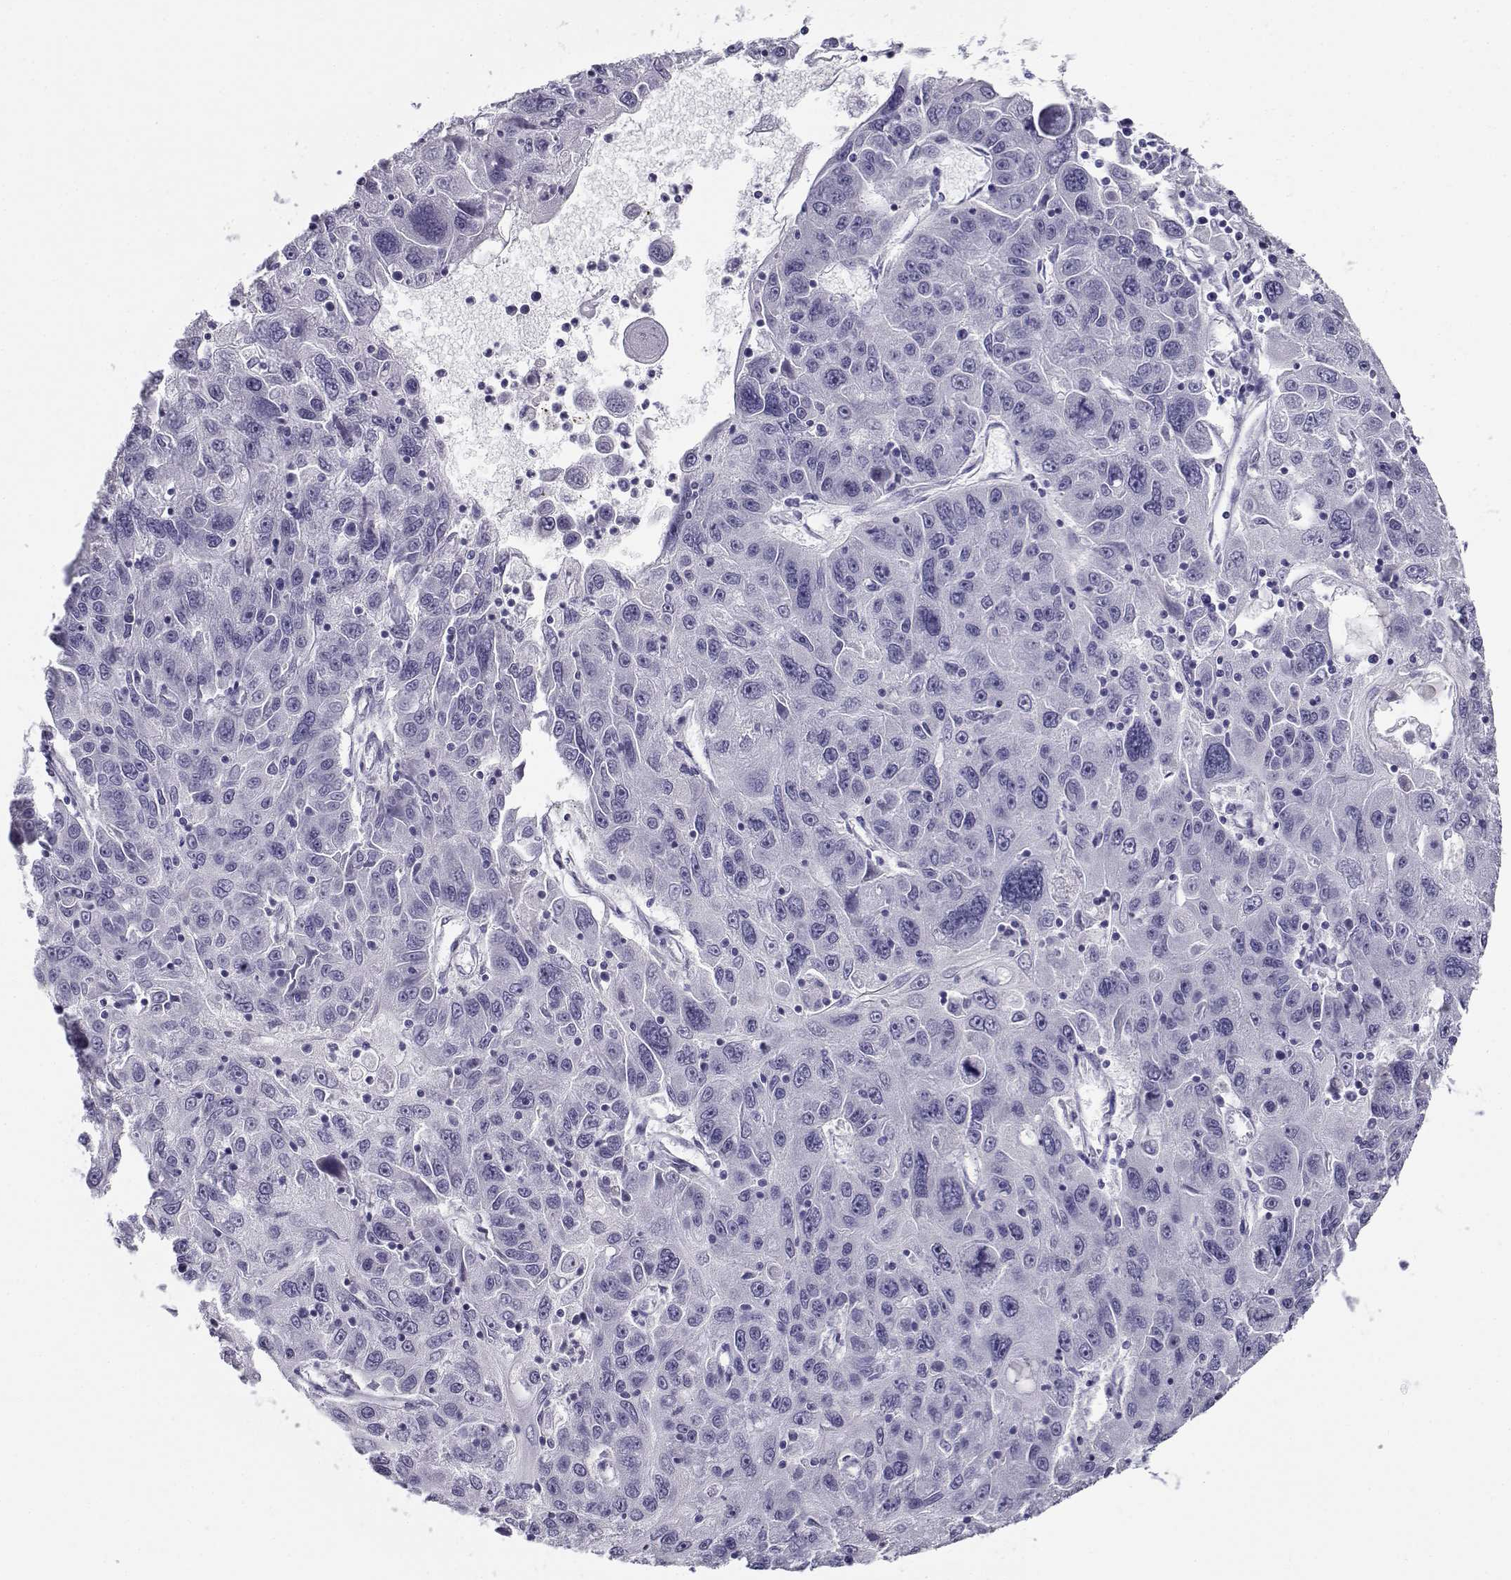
{"staining": {"intensity": "negative", "quantity": "none", "location": "none"}, "tissue": "stomach cancer", "cell_type": "Tumor cells", "image_type": "cancer", "snomed": [{"axis": "morphology", "description": "Adenocarcinoma, NOS"}, {"axis": "topography", "description": "Stomach"}], "caption": "Stomach cancer (adenocarcinoma) stained for a protein using immunohistochemistry displays no expression tumor cells.", "gene": "CABS1", "patient": {"sex": "male", "age": 56}}